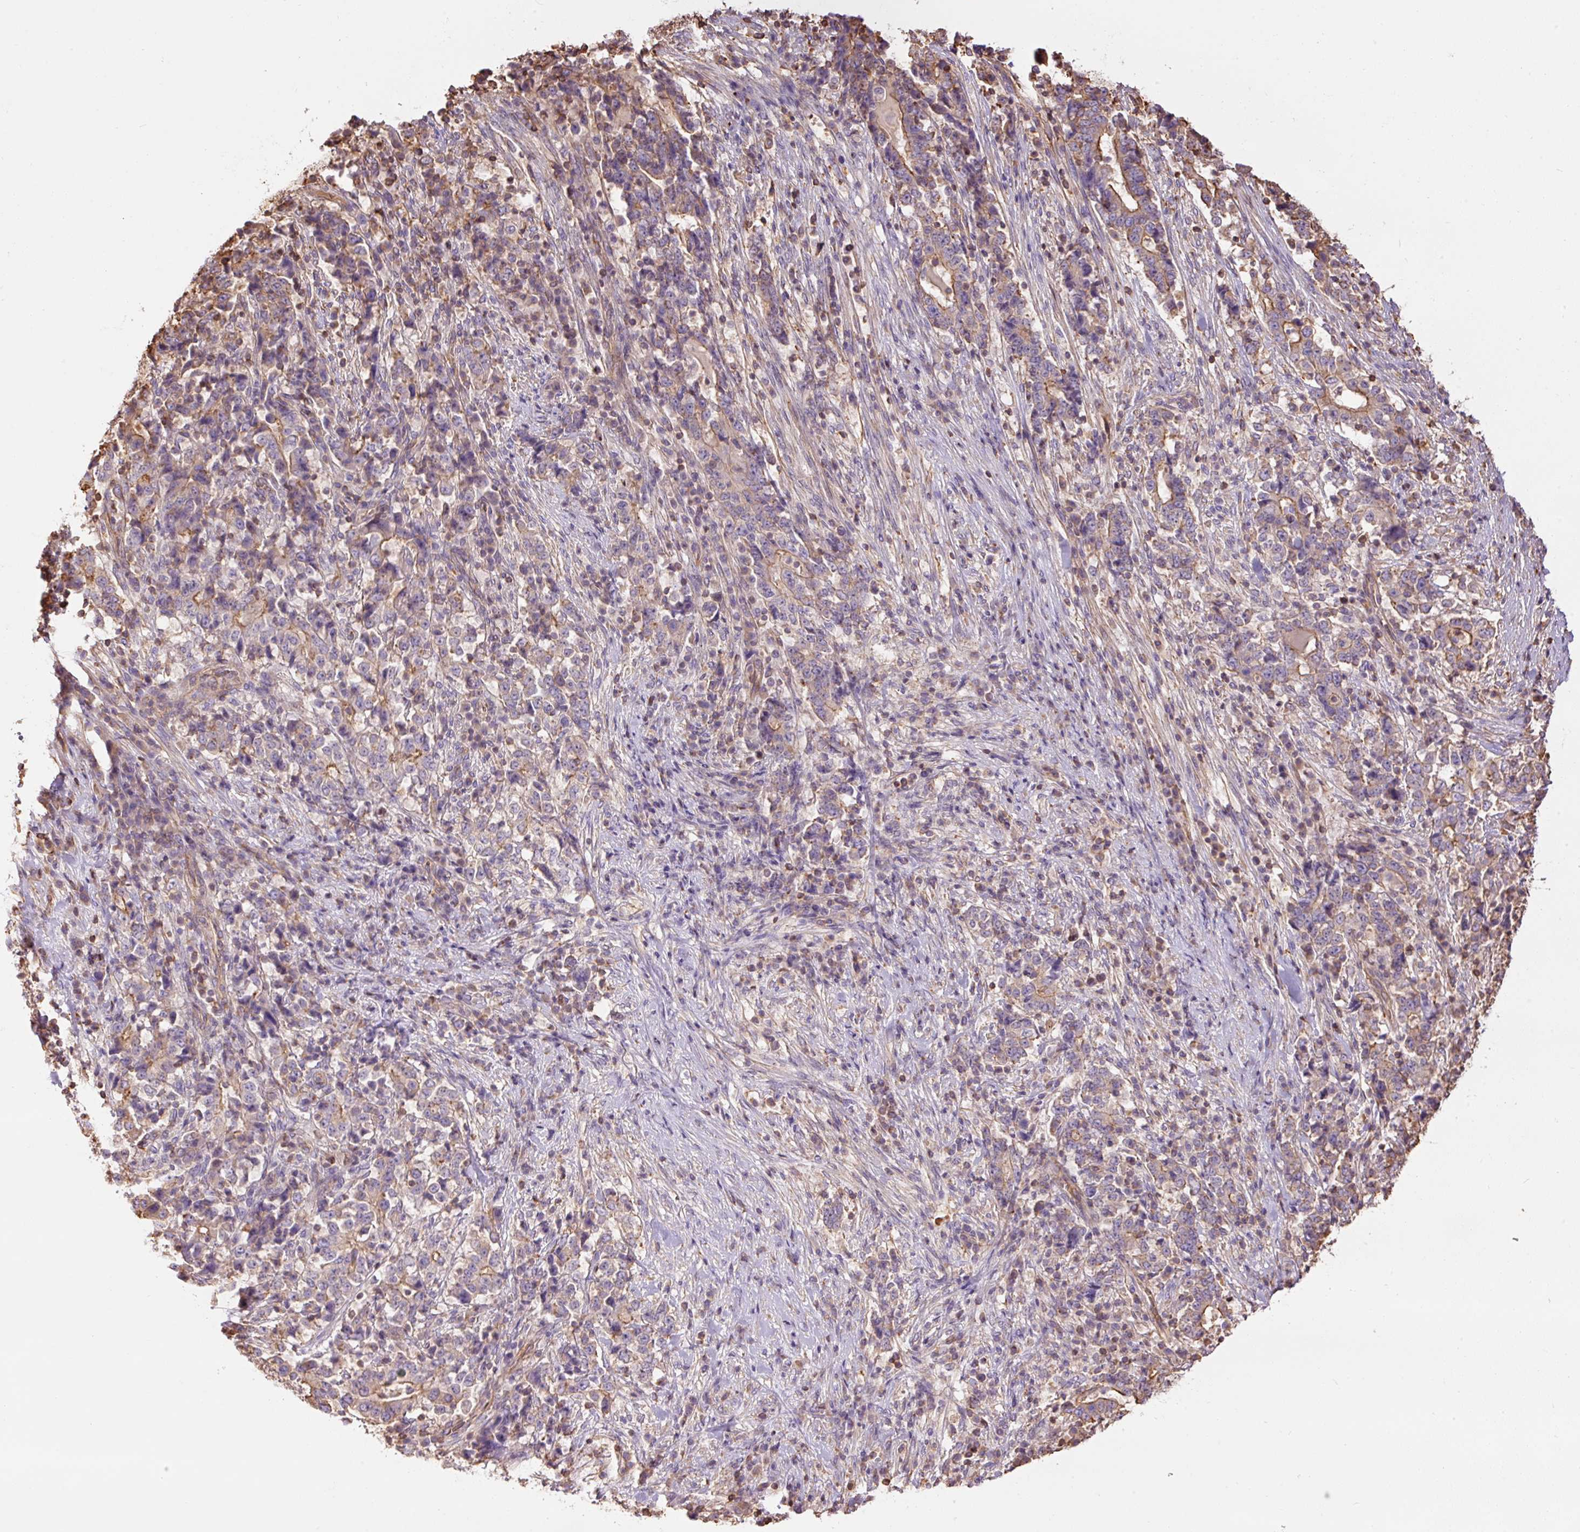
{"staining": {"intensity": "moderate", "quantity": "<25%", "location": "cytoplasmic/membranous"}, "tissue": "stomach cancer", "cell_type": "Tumor cells", "image_type": "cancer", "snomed": [{"axis": "morphology", "description": "Normal tissue, NOS"}, {"axis": "morphology", "description": "Adenocarcinoma, NOS"}, {"axis": "topography", "description": "Stomach, upper"}, {"axis": "topography", "description": "Stomach"}], "caption": "Human stomach adenocarcinoma stained for a protein (brown) shows moderate cytoplasmic/membranous positive expression in about <25% of tumor cells.", "gene": "PPP1R1B", "patient": {"sex": "male", "age": 59}}